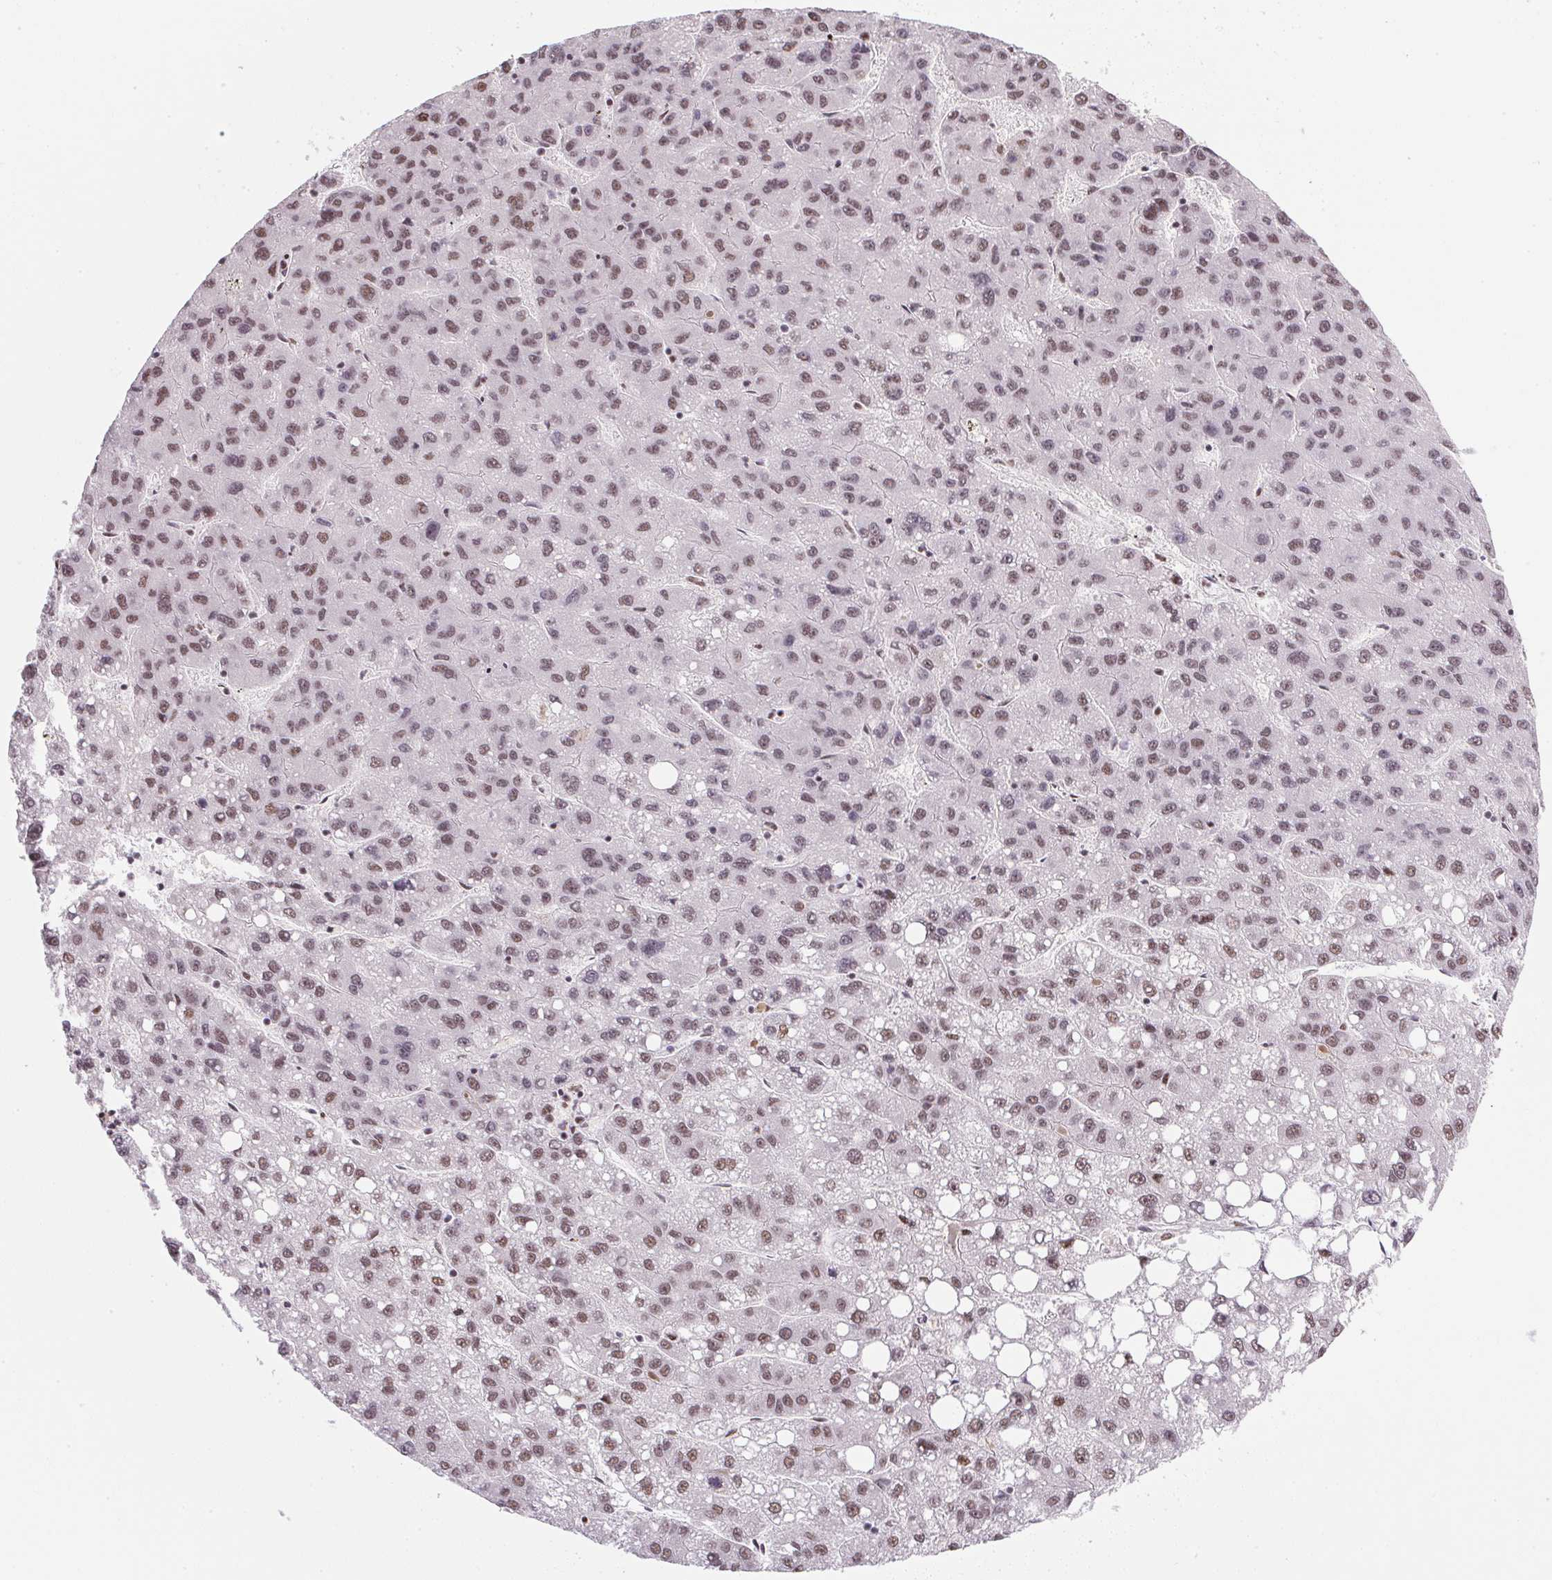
{"staining": {"intensity": "moderate", "quantity": ">75%", "location": "nuclear"}, "tissue": "liver cancer", "cell_type": "Tumor cells", "image_type": "cancer", "snomed": [{"axis": "morphology", "description": "Carcinoma, Hepatocellular, NOS"}, {"axis": "topography", "description": "Liver"}], "caption": "This is an image of immunohistochemistry staining of liver cancer, which shows moderate expression in the nuclear of tumor cells.", "gene": "SRSF7", "patient": {"sex": "female", "age": 82}}